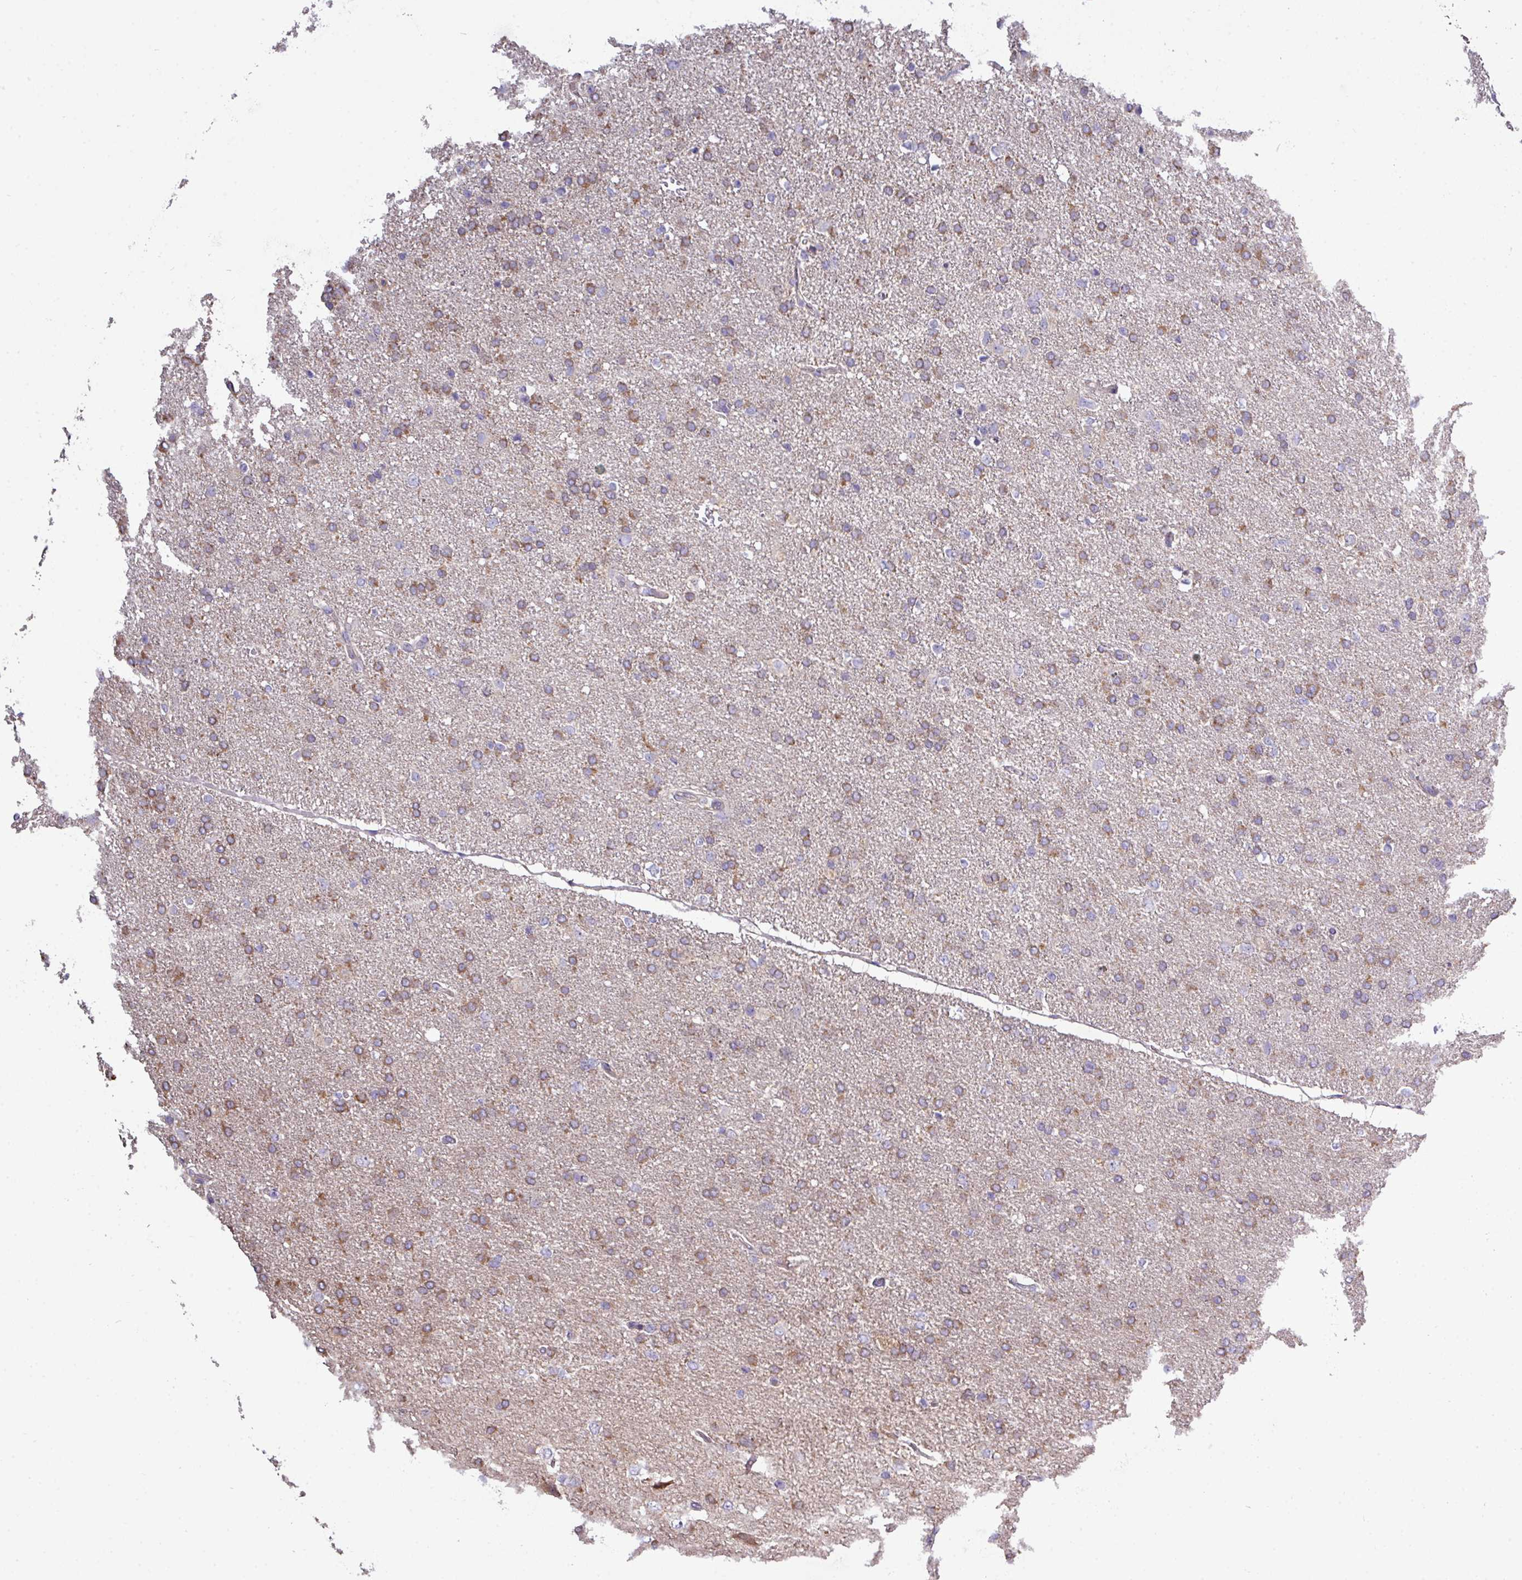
{"staining": {"intensity": "moderate", "quantity": ">75%", "location": "cytoplasmic/membranous"}, "tissue": "glioma", "cell_type": "Tumor cells", "image_type": "cancer", "snomed": [{"axis": "morphology", "description": "Glioma, malignant, High grade"}, {"axis": "topography", "description": "Brain"}], "caption": "Brown immunohistochemical staining in malignant glioma (high-grade) exhibits moderate cytoplasmic/membranous positivity in approximately >75% of tumor cells. The staining is performed using DAB (3,3'-diaminobenzidine) brown chromogen to label protein expression. The nuclei are counter-stained blue using hematoxylin.", "gene": "AGAP5", "patient": {"sex": "male", "age": 72}}